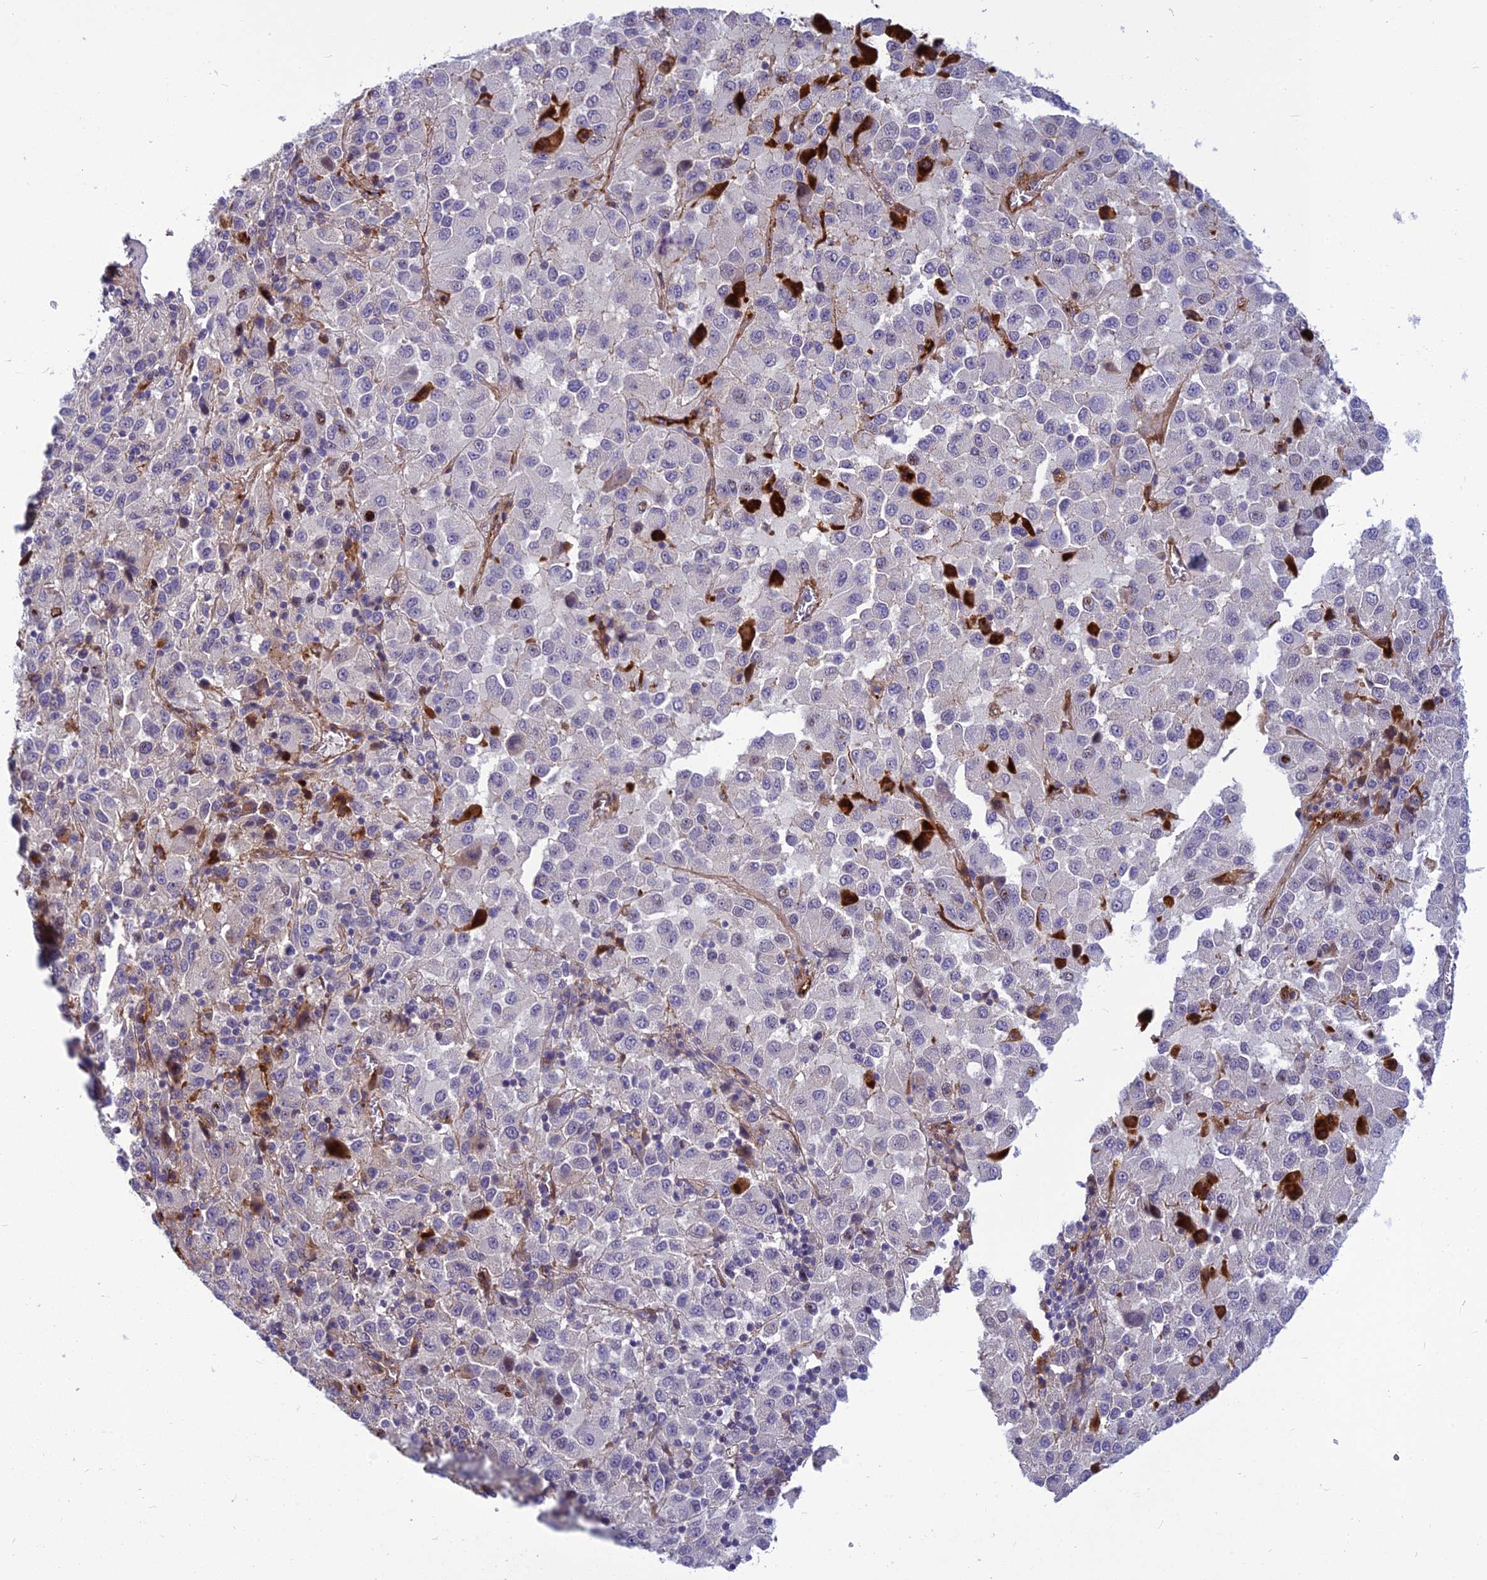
{"staining": {"intensity": "negative", "quantity": "none", "location": "none"}, "tissue": "melanoma", "cell_type": "Tumor cells", "image_type": "cancer", "snomed": [{"axis": "morphology", "description": "Malignant melanoma, Metastatic site"}, {"axis": "topography", "description": "Lung"}], "caption": "Immunohistochemical staining of melanoma shows no significant staining in tumor cells. Nuclei are stained in blue.", "gene": "CLEC11A", "patient": {"sex": "male", "age": 64}}